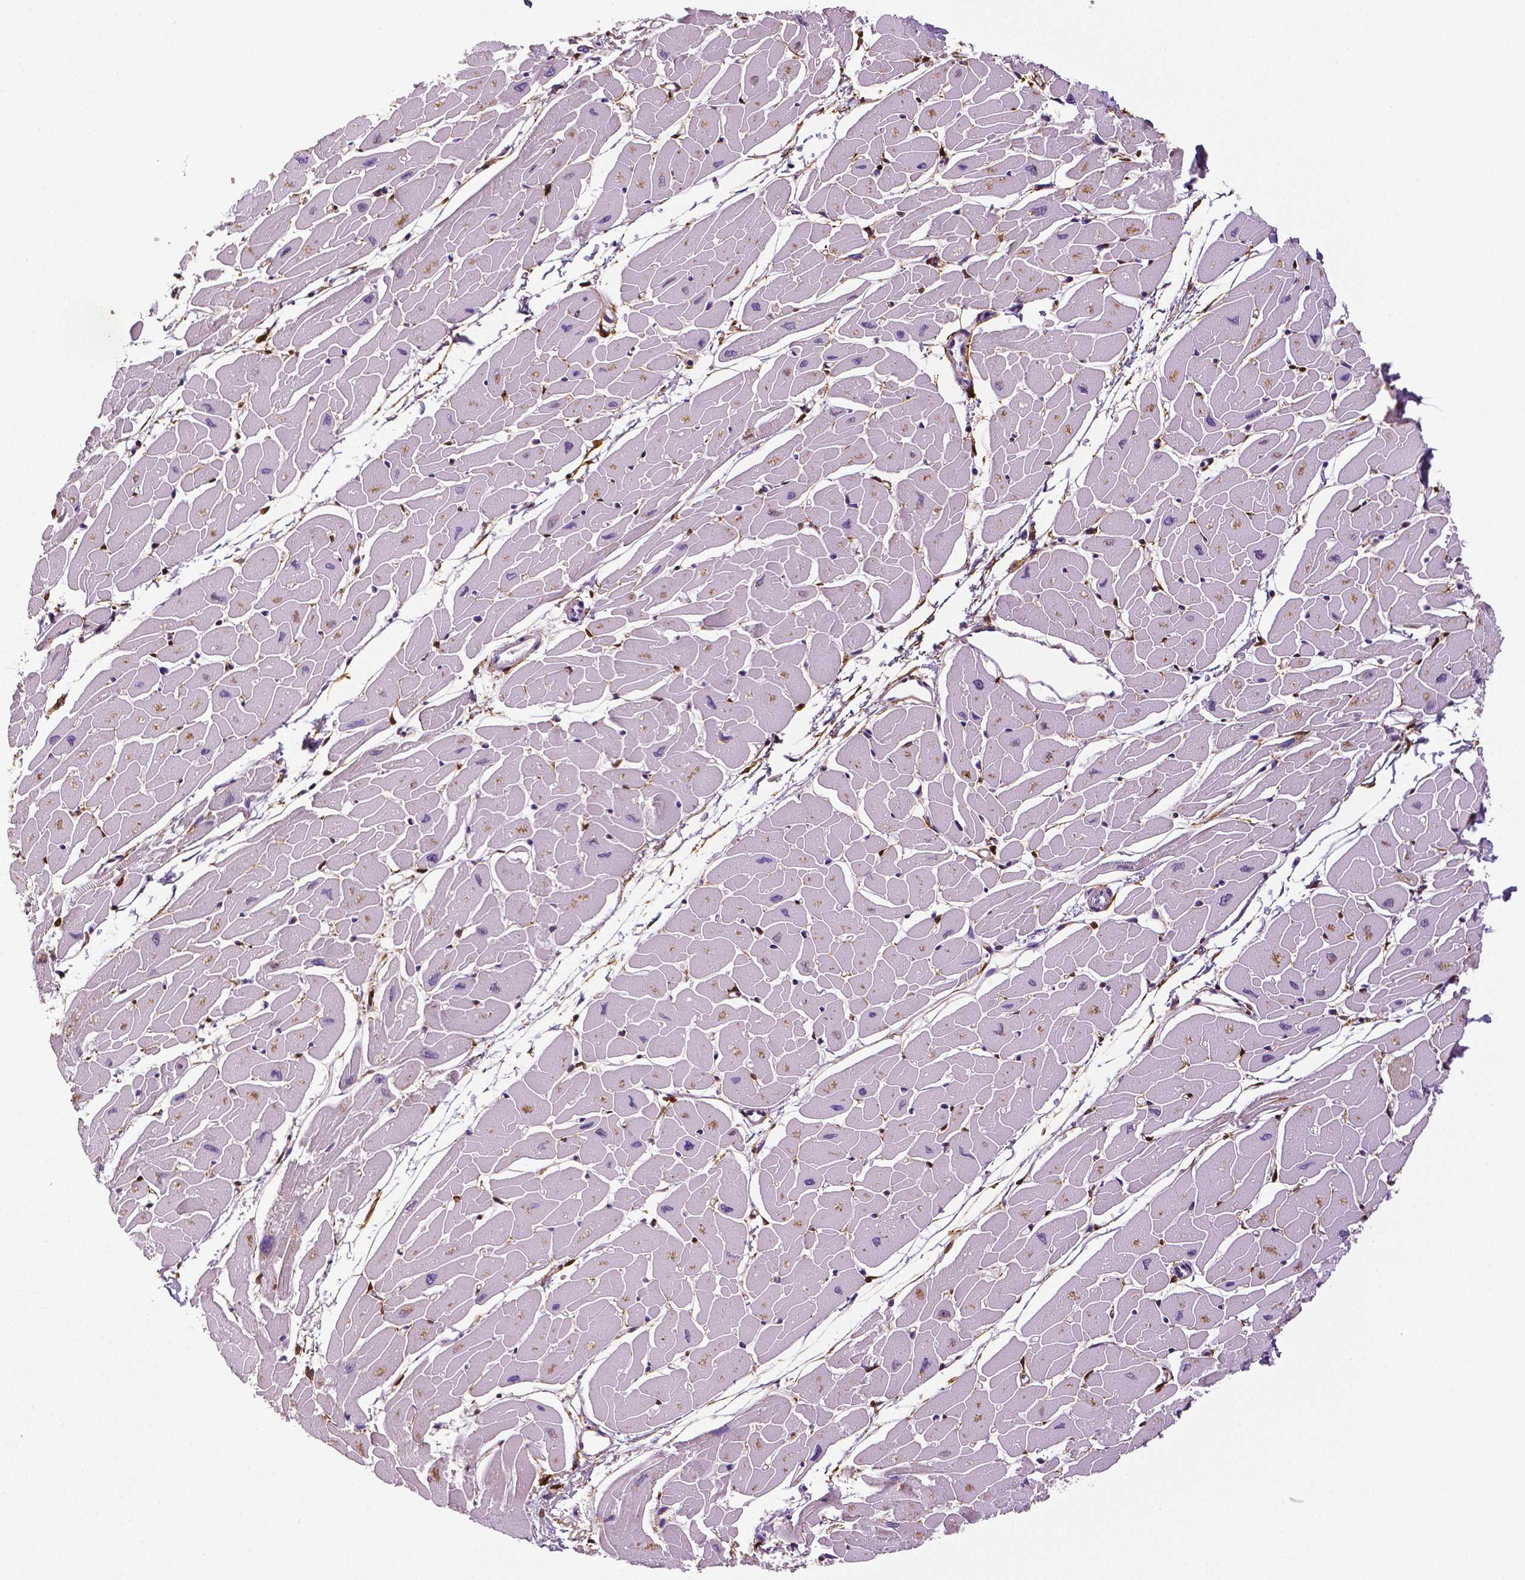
{"staining": {"intensity": "moderate", "quantity": "<25%", "location": "cytoplasmic/membranous"}, "tissue": "heart muscle", "cell_type": "Cardiomyocytes", "image_type": "normal", "snomed": [{"axis": "morphology", "description": "Normal tissue, NOS"}, {"axis": "topography", "description": "Heart"}], "caption": "A brown stain shows moderate cytoplasmic/membranous expression of a protein in cardiomyocytes of unremarkable human heart muscle.", "gene": "PHGDH", "patient": {"sex": "male", "age": 57}}